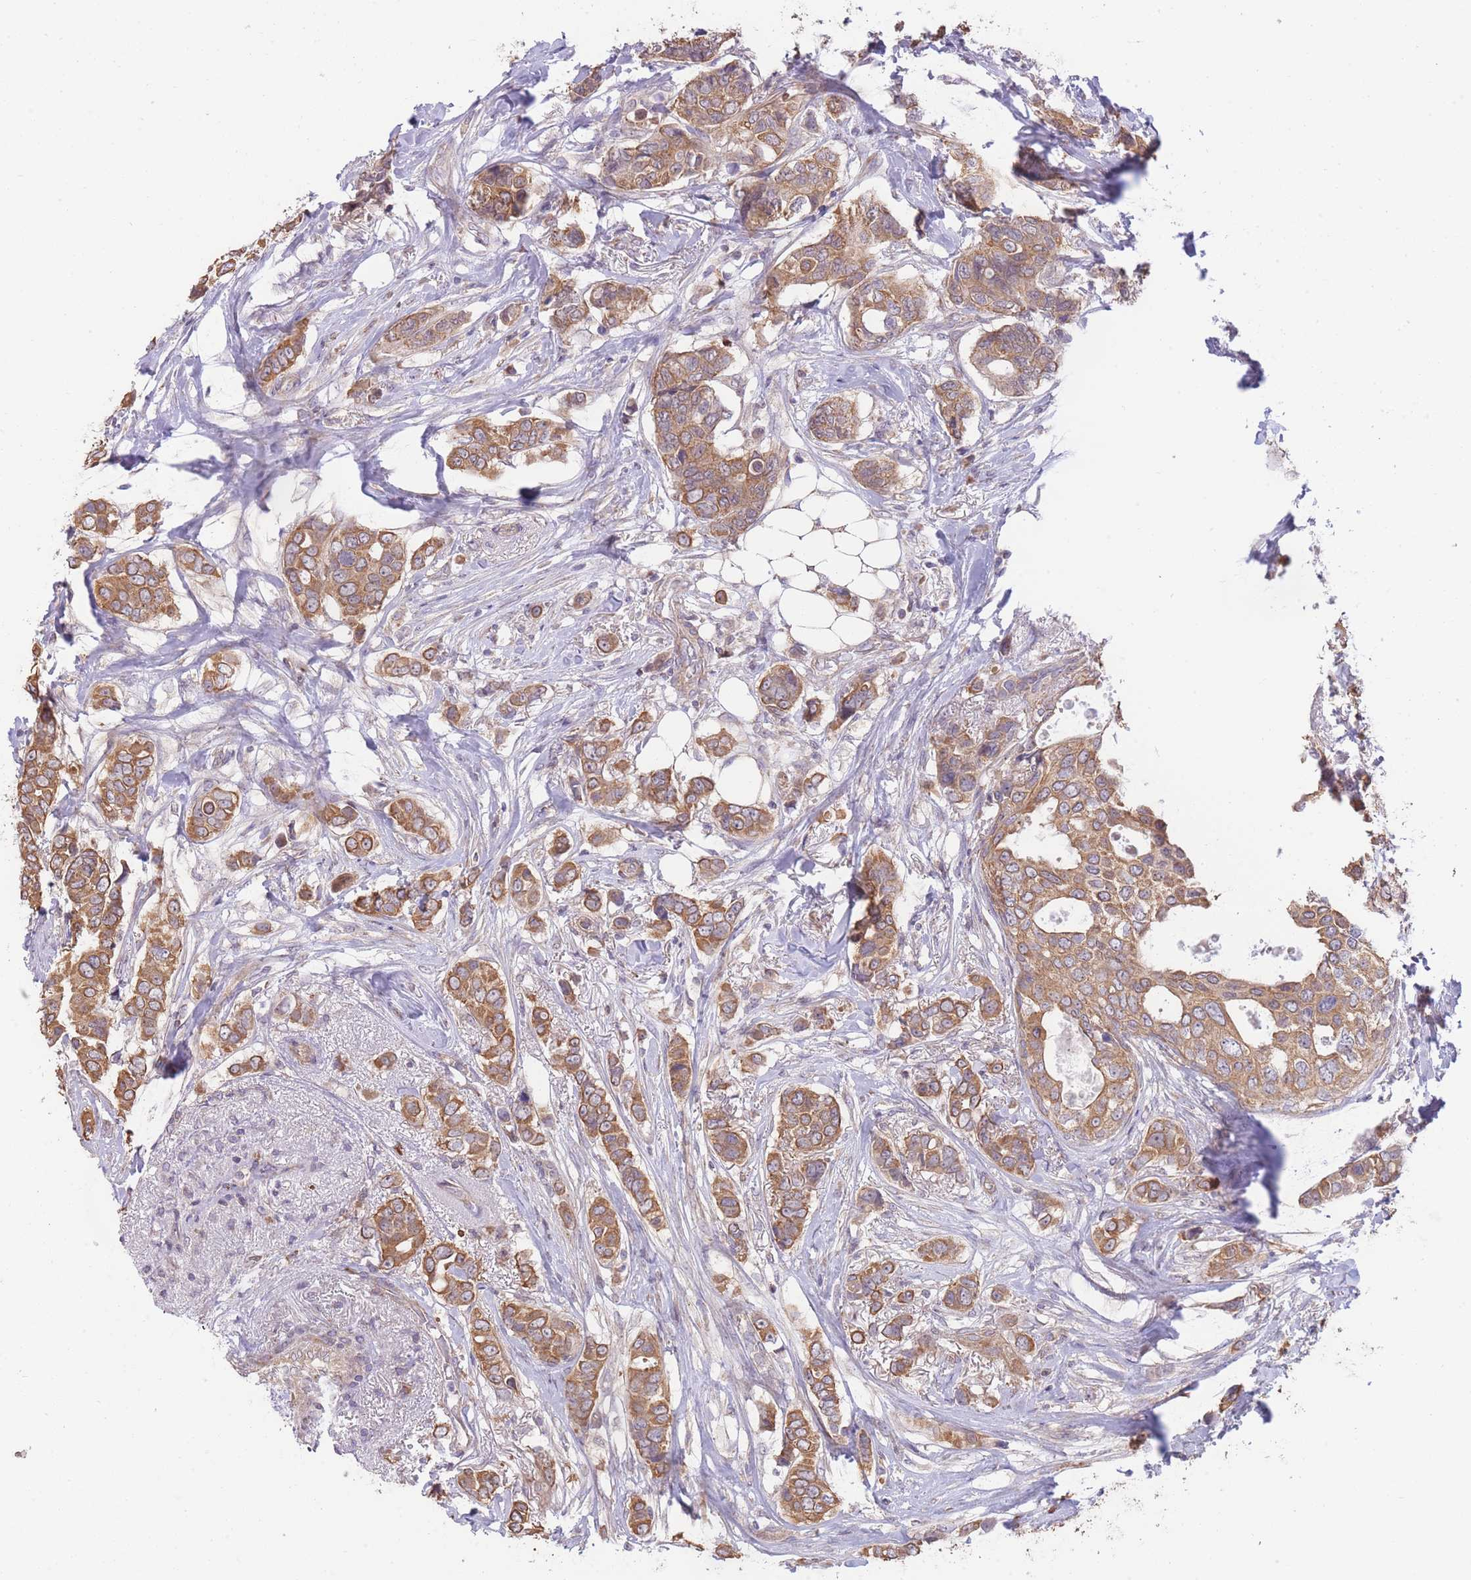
{"staining": {"intensity": "moderate", "quantity": ">75%", "location": "cytoplasmic/membranous"}, "tissue": "breast cancer", "cell_type": "Tumor cells", "image_type": "cancer", "snomed": [{"axis": "morphology", "description": "Lobular carcinoma"}, {"axis": "topography", "description": "Breast"}], "caption": "DAB (3,3'-diaminobenzidine) immunohistochemical staining of breast lobular carcinoma demonstrates moderate cytoplasmic/membranous protein staining in about >75% of tumor cells.", "gene": "BOLA2B", "patient": {"sex": "female", "age": 51}}